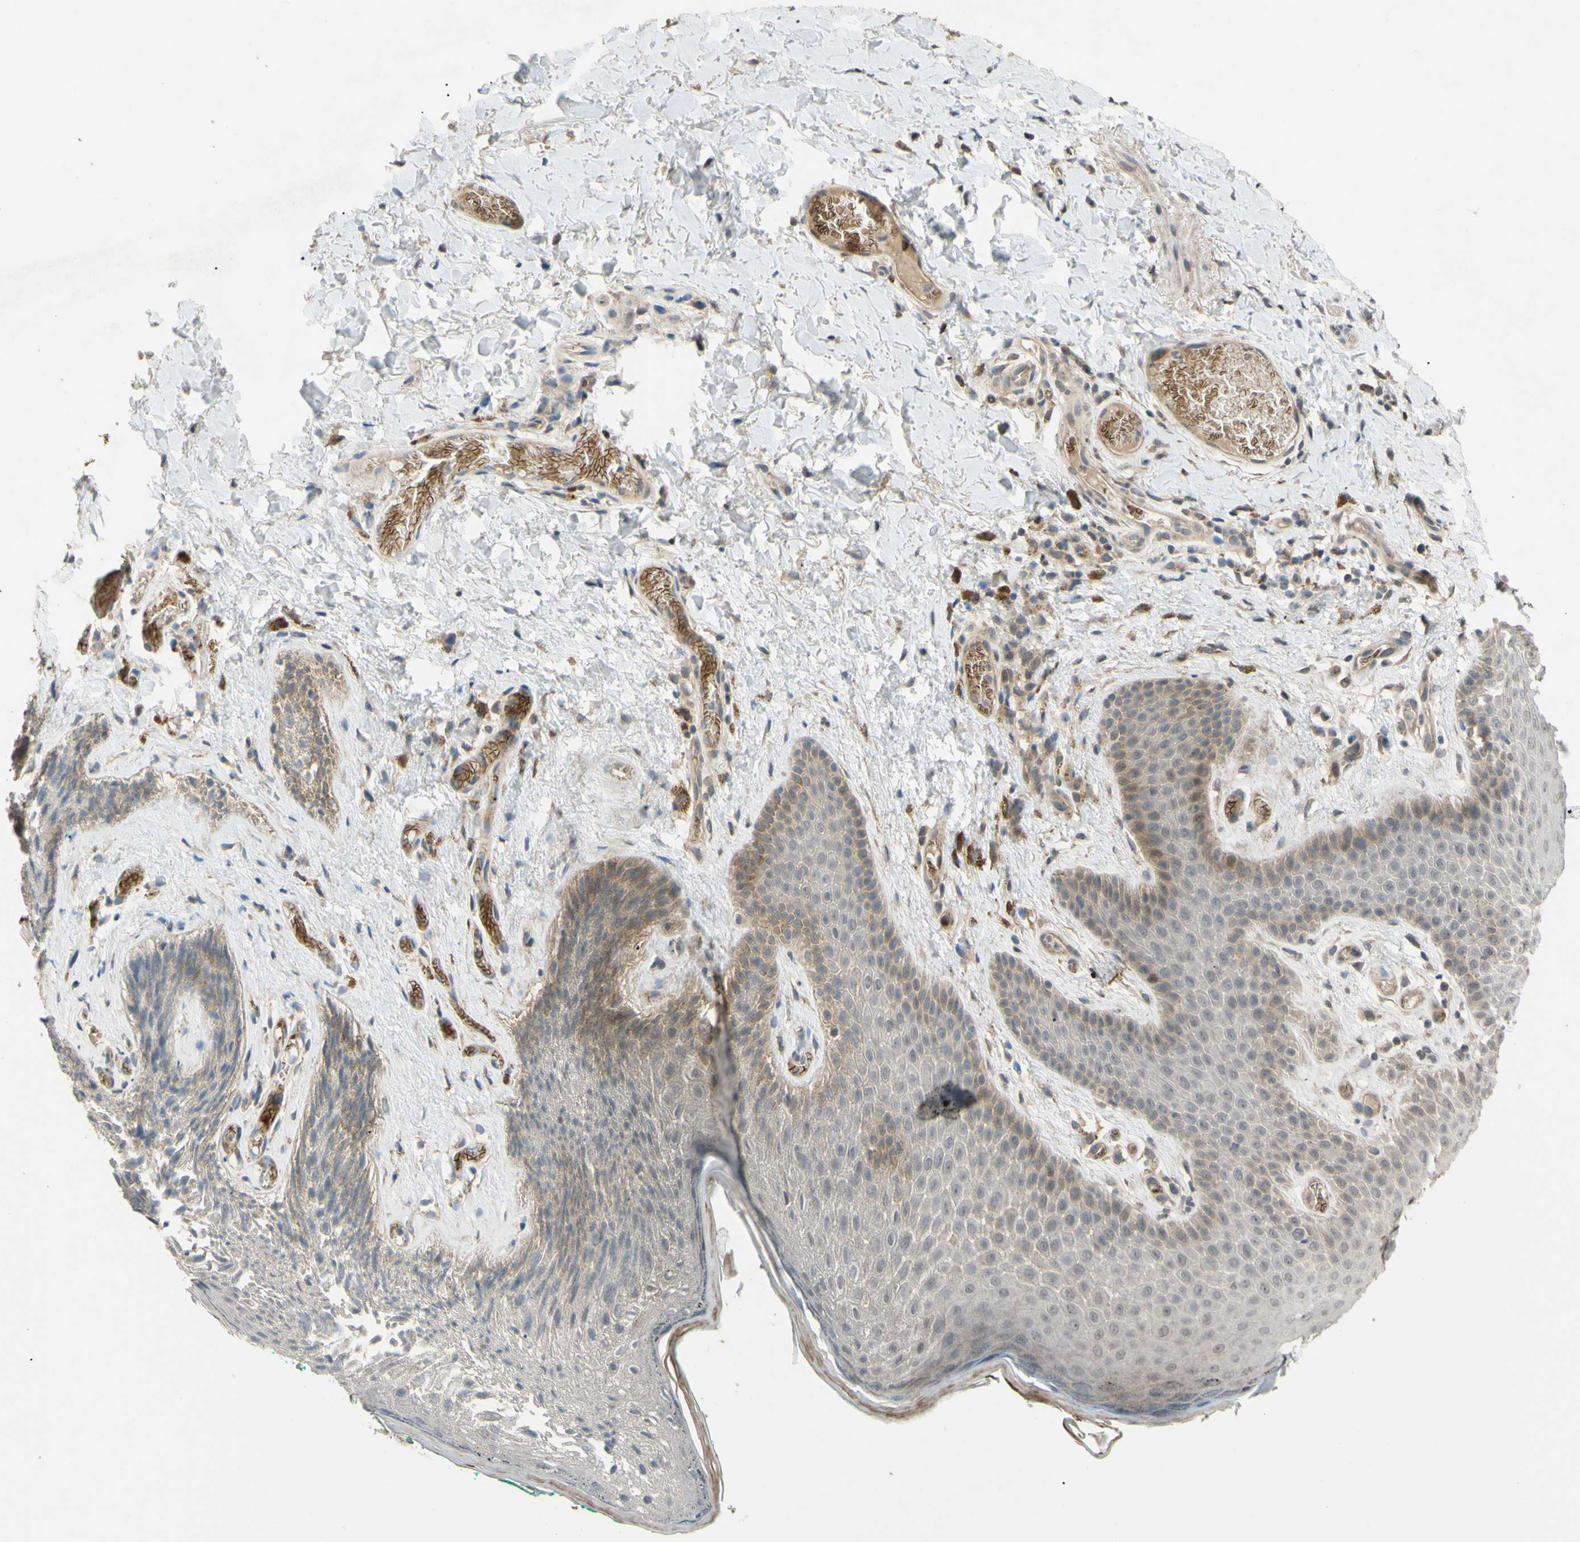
{"staining": {"intensity": "weak", "quantity": "25%-75%", "location": "cytoplasmic/membranous"}, "tissue": "skin", "cell_type": "Epidermal cells", "image_type": "normal", "snomed": [{"axis": "morphology", "description": "Normal tissue, NOS"}, {"axis": "topography", "description": "Anal"}], "caption": "The histopathology image reveals immunohistochemical staining of normal skin. There is weak cytoplasmic/membranous positivity is identified in approximately 25%-75% of epidermal cells.", "gene": "ALK", "patient": {"sex": "male", "age": 74}}